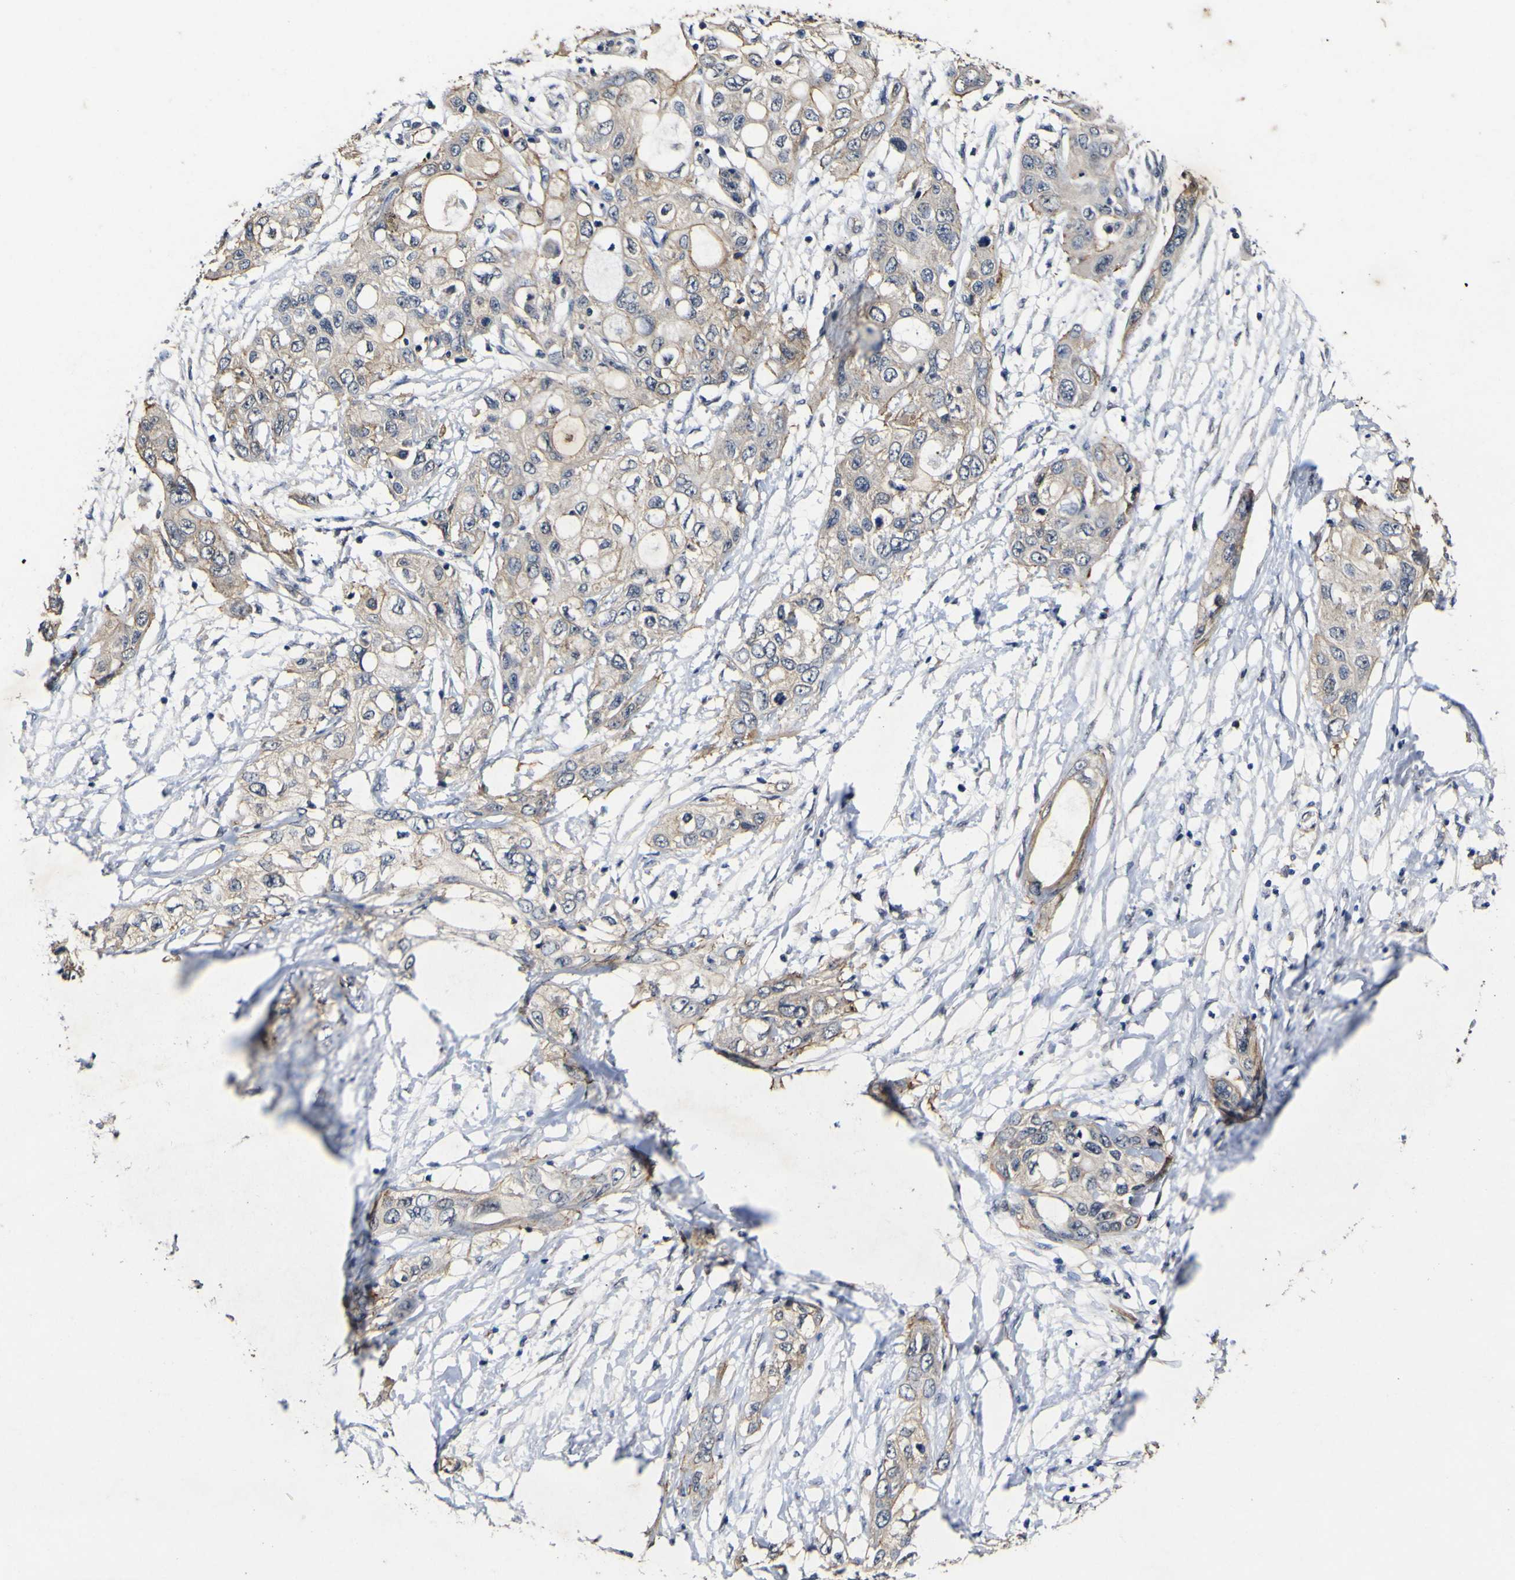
{"staining": {"intensity": "weak", "quantity": ">75%", "location": "cytoplasmic/membranous"}, "tissue": "pancreatic cancer", "cell_type": "Tumor cells", "image_type": "cancer", "snomed": [{"axis": "morphology", "description": "Adenocarcinoma, NOS"}, {"axis": "topography", "description": "Pancreas"}], "caption": "Human pancreatic cancer stained for a protein (brown) demonstrates weak cytoplasmic/membranous positive expression in about >75% of tumor cells.", "gene": "CCL2", "patient": {"sex": "female", "age": 70}}